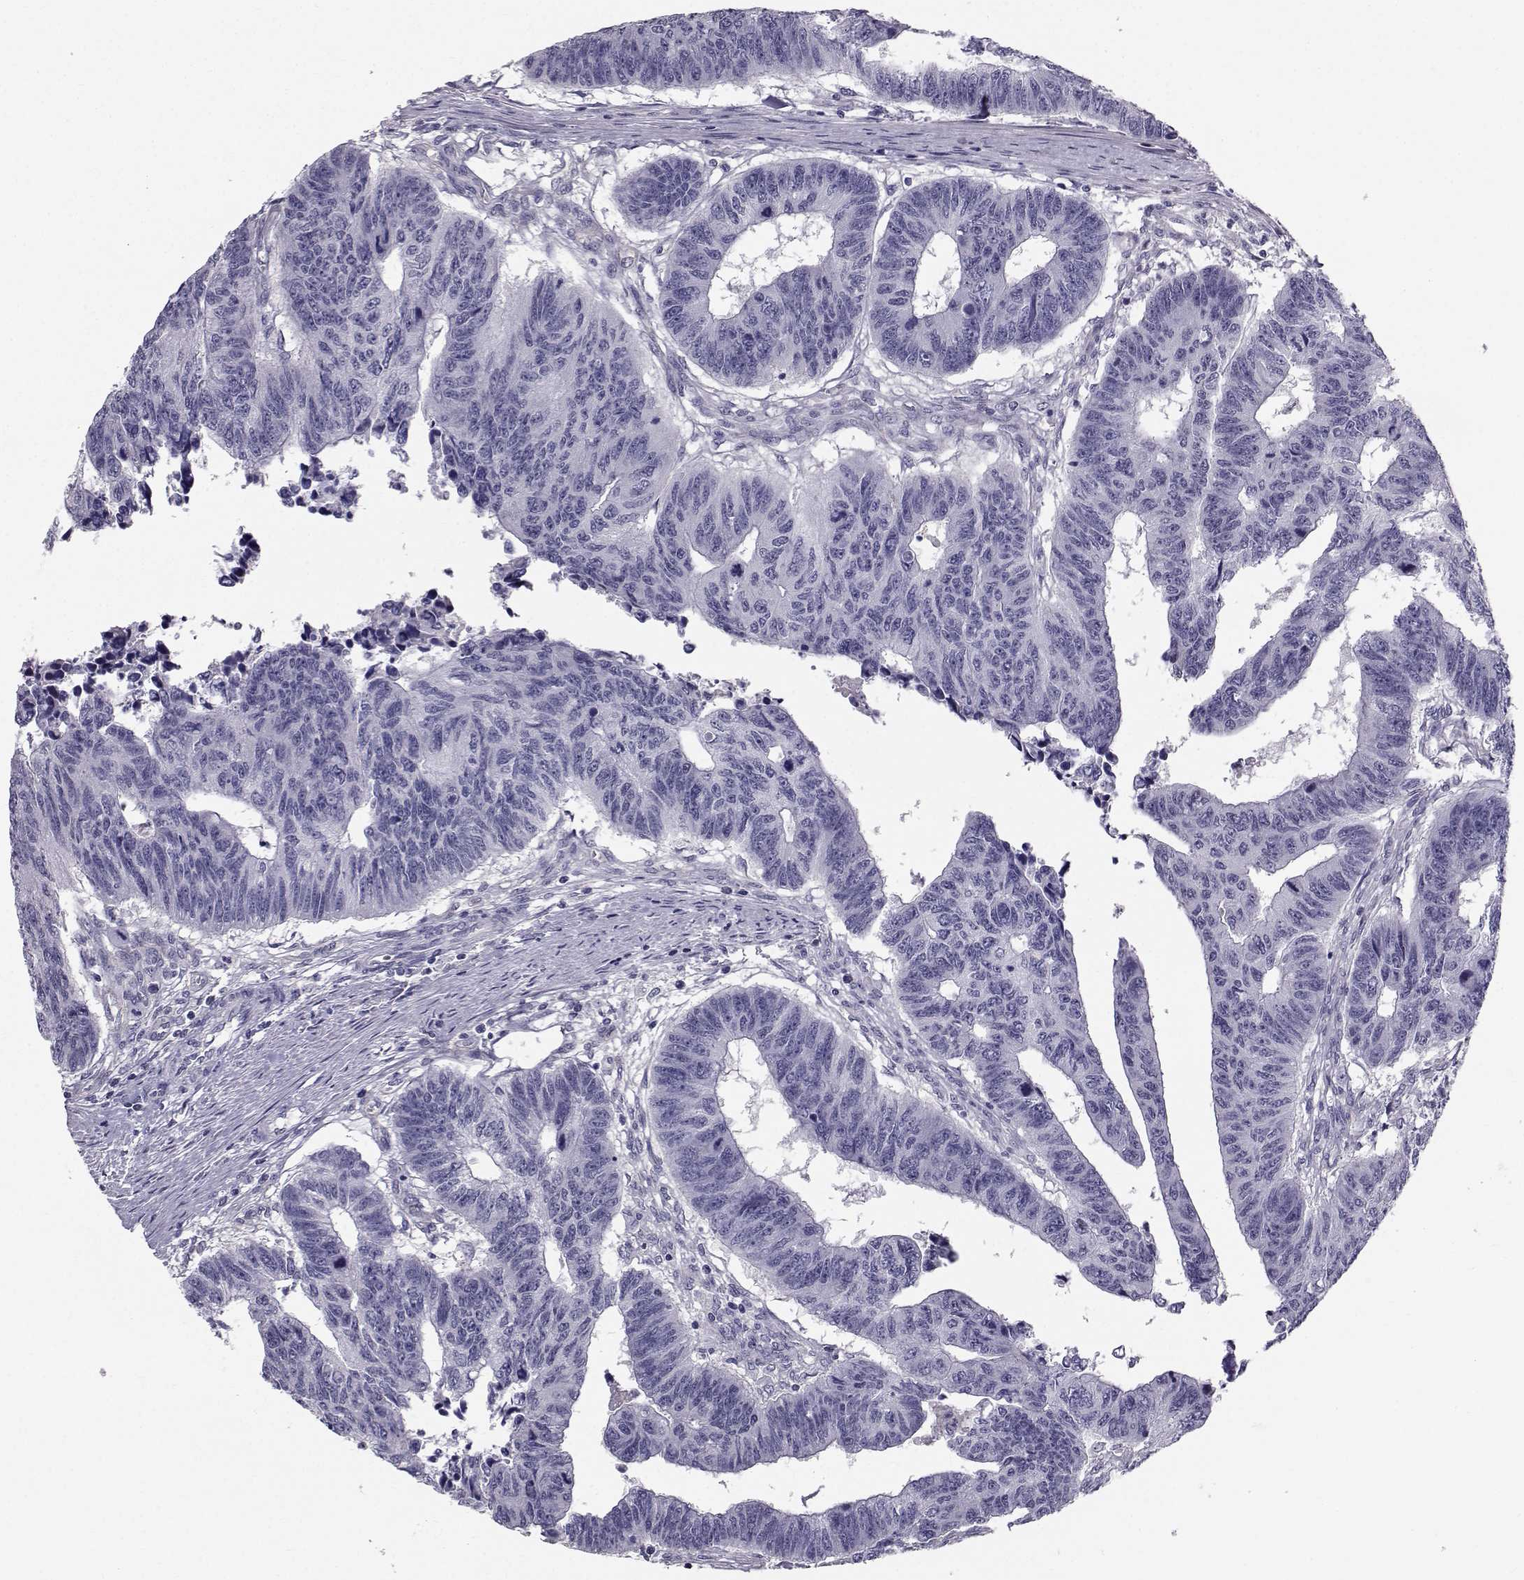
{"staining": {"intensity": "negative", "quantity": "none", "location": "none"}, "tissue": "colorectal cancer", "cell_type": "Tumor cells", "image_type": "cancer", "snomed": [{"axis": "morphology", "description": "Adenocarcinoma, NOS"}, {"axis": "topography", "description": "Rectum"}], "caption": "Immunohistochemistry (IHC) image of neoplastic tissue: human colorectal cancer (adenocarcinoma) stained with DAB demonstrates no significant protein expression in tumor cells. Brightfield microscopy of immunohistochemistry (IHC) stained with DAB (3,3'-diaminobenzidine) (brown) and hematoxylin (blue), captured at high magnification.", "gene": "SPDYE4", "patient": {"sex": "female", "age": 85}}